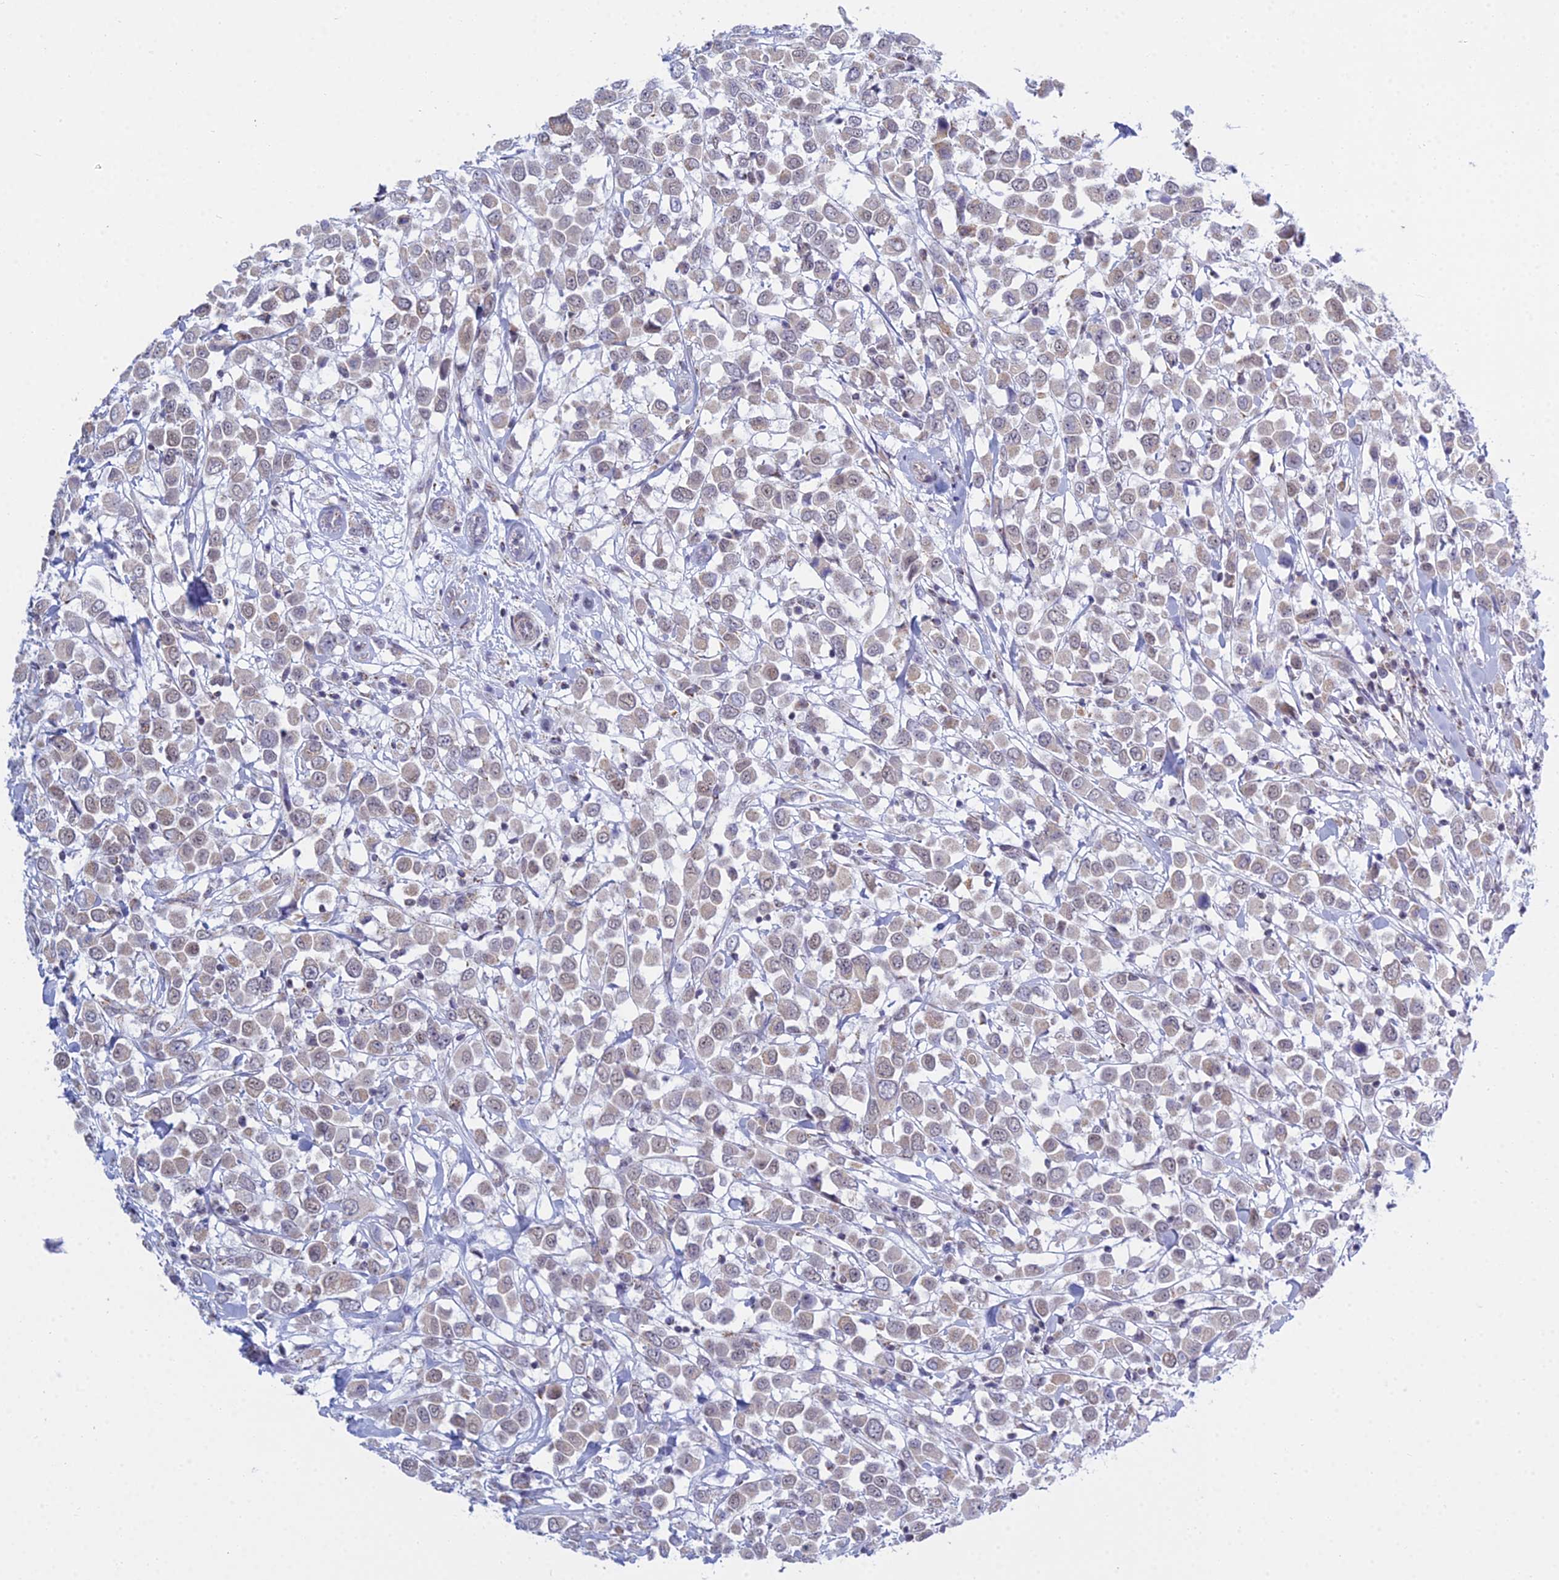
{"staining": {"intensity": "negative", "quantity": "none", "location": "none"}, "tissue": "breast cancer", "cell_type": "Tumor cells", "image_type": "cancer", "snomed": [{"axis": "morphology", "description": "Duct carcinoma"}, {"axis": "topography", "description": "Breast"}], "caption": "DAB (3,3'-diaminobenzidine) immunohistochemical staining of human intraductal carcinoma (breast) shows no significant expression in tumor cells.", "gene": "KLF14", "patient": {"sex": "female", "age": 61}}